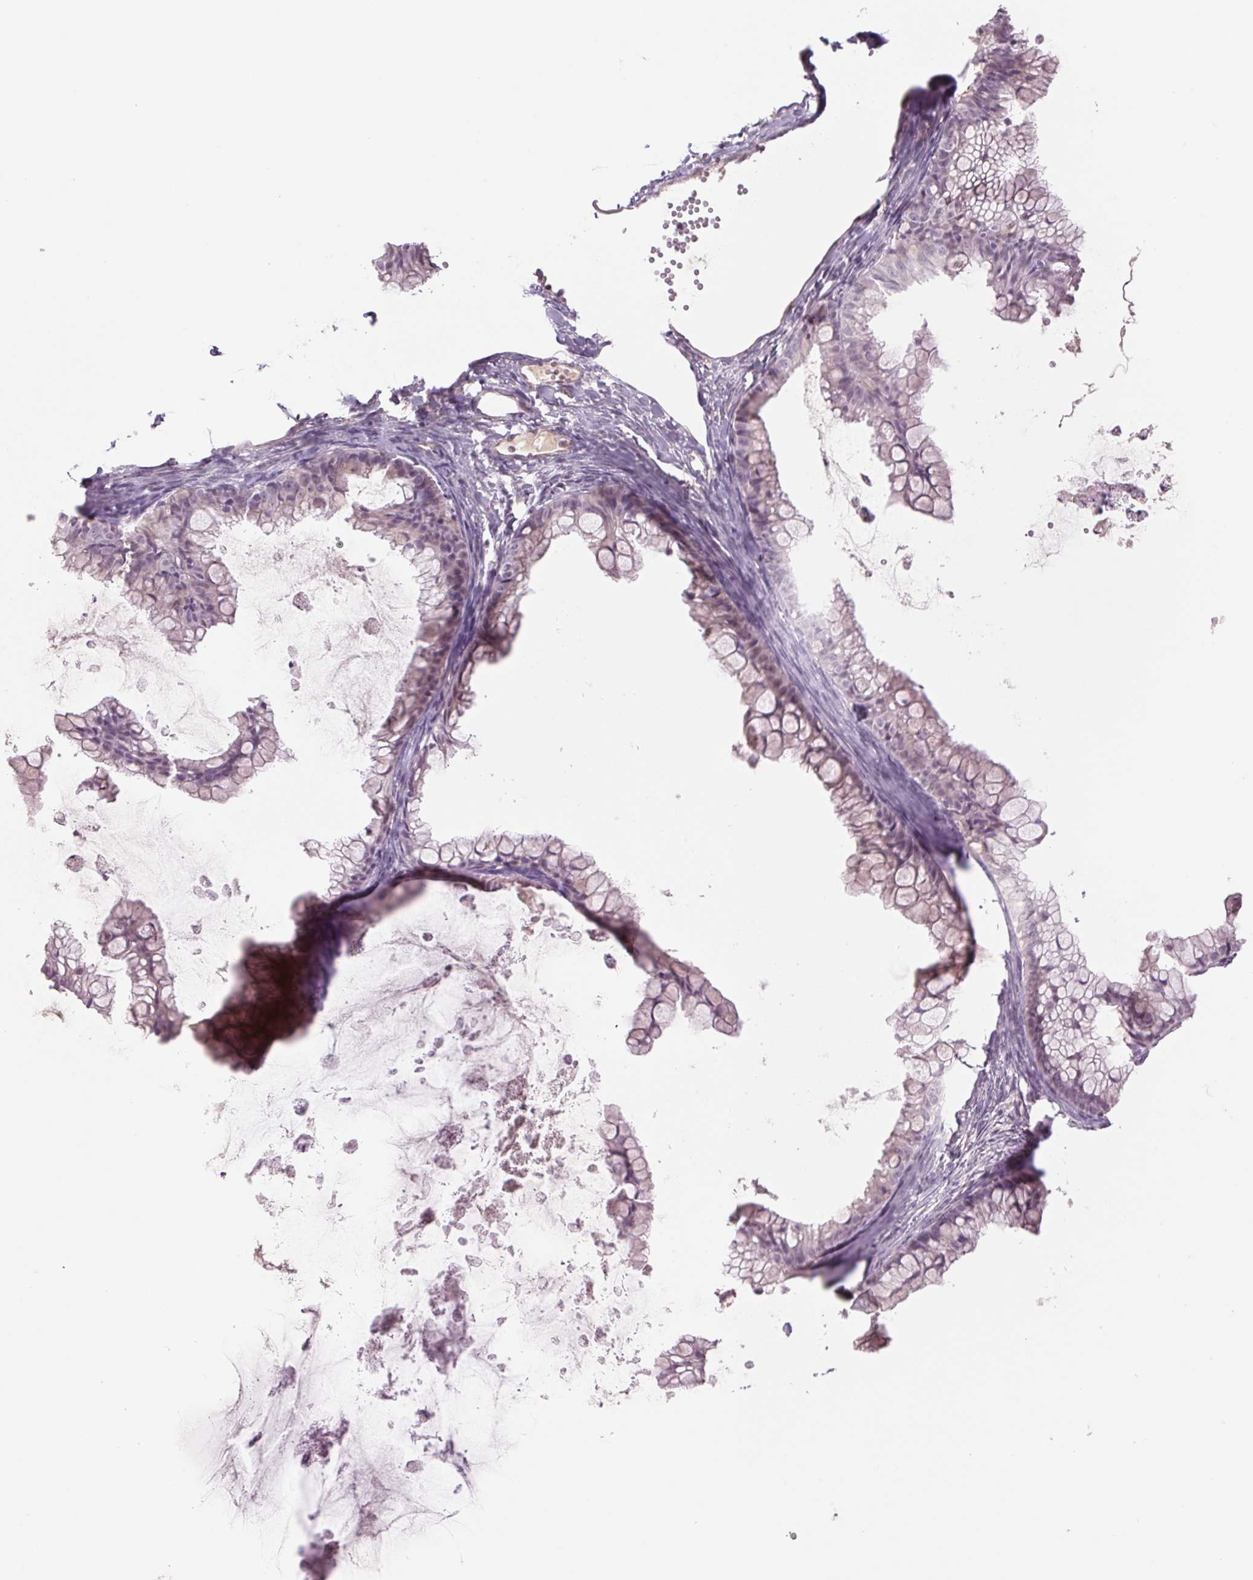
{"staining": {"intensity": "negative", "quantity": "none", "location": "none"}, "tissue": "ovarian cancer", "cell_type": "Tumor cells", "image_type": "cancer", "snomed": [{"axis": "morphology", "description": "Cystadenocarcinoma, mucinous, NOS"}, {"axis": "topography", "description": "Ovary"}], "caption": "Ovarian cancer stained for a protein using IHC displays no staining tumor cells.", "gene": "PPIA", "patient": {"sex": "female", "age": 35}}